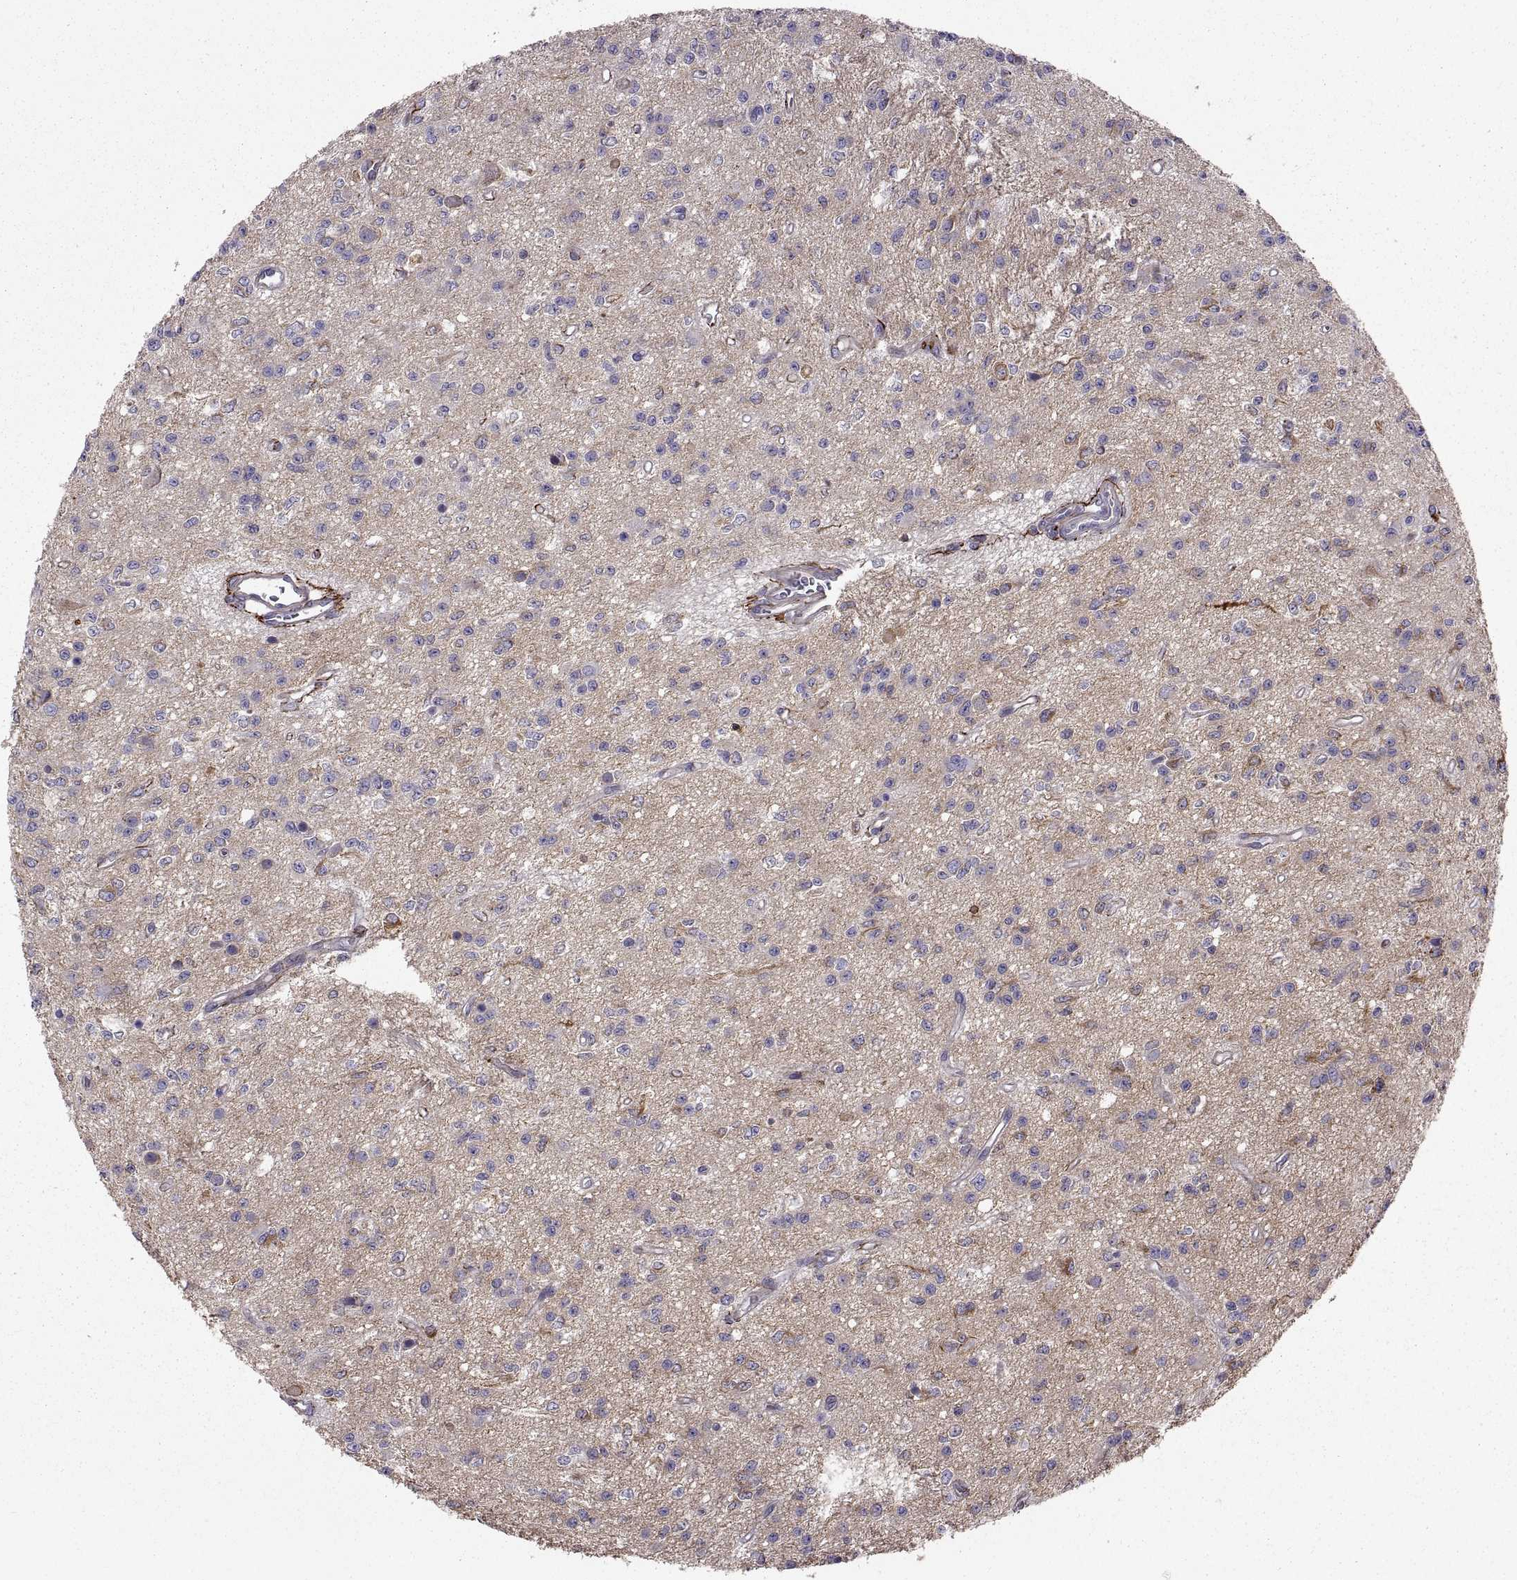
{"staining": {"intensity": "negative", "quantity": "none", "location": "none"}, "tissue": "glioma", "cell_type": "Tumor cells", "image_type": "cancer", "snomed": [{"axis": "morphology", "description": "Glioma, malignant, Low grade"}, {"axis": "topography", "description": "Brain"}], "caption": "Immunohistochemical staining of human glioma demonstrates no significant expression in tumor cells.", "gene": "EMILIN2", "patient": {"sex": "female", "age": 45}}